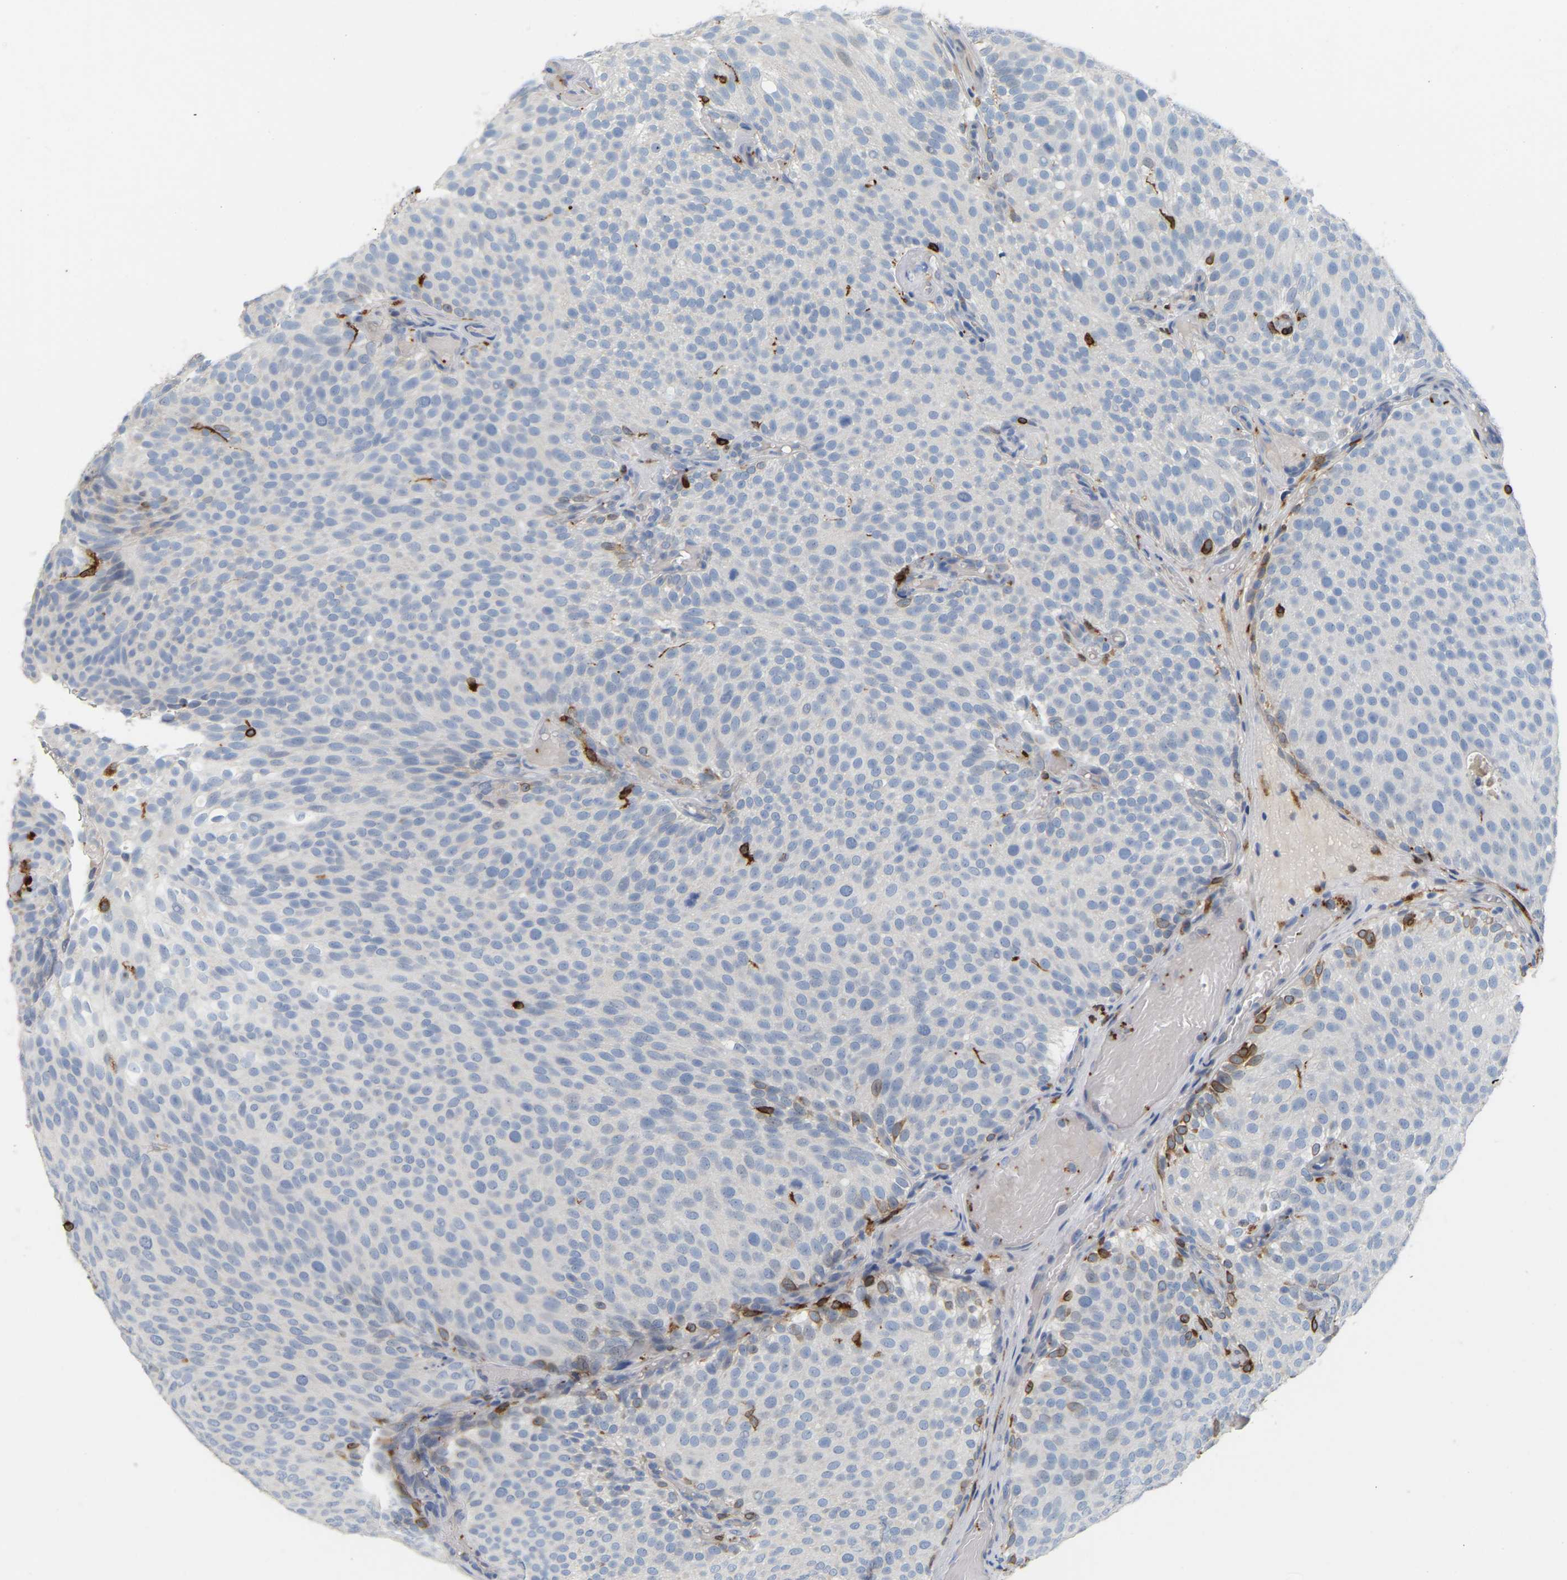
{"staining": {"intensity": "moderate", "quantity": "<25%", "location": "cytoplasmic/membranous"}, "tissue": "urothelial cancer", "cell_type": "Tumor cells", "image_type": "cancer", "snomed": [{"axis": "morphology", "description": "Urothelial carcinoma, Low grade"}, {"axis": "topography", "description": "Urinary bladder"}], "caption": "Urothelial cancer stained for a protein shows moderate cytoplasmic/membranous positivity in tumor cells.", "gene": "PTGS1", "patient": {"sex": "male", "age": 78}}